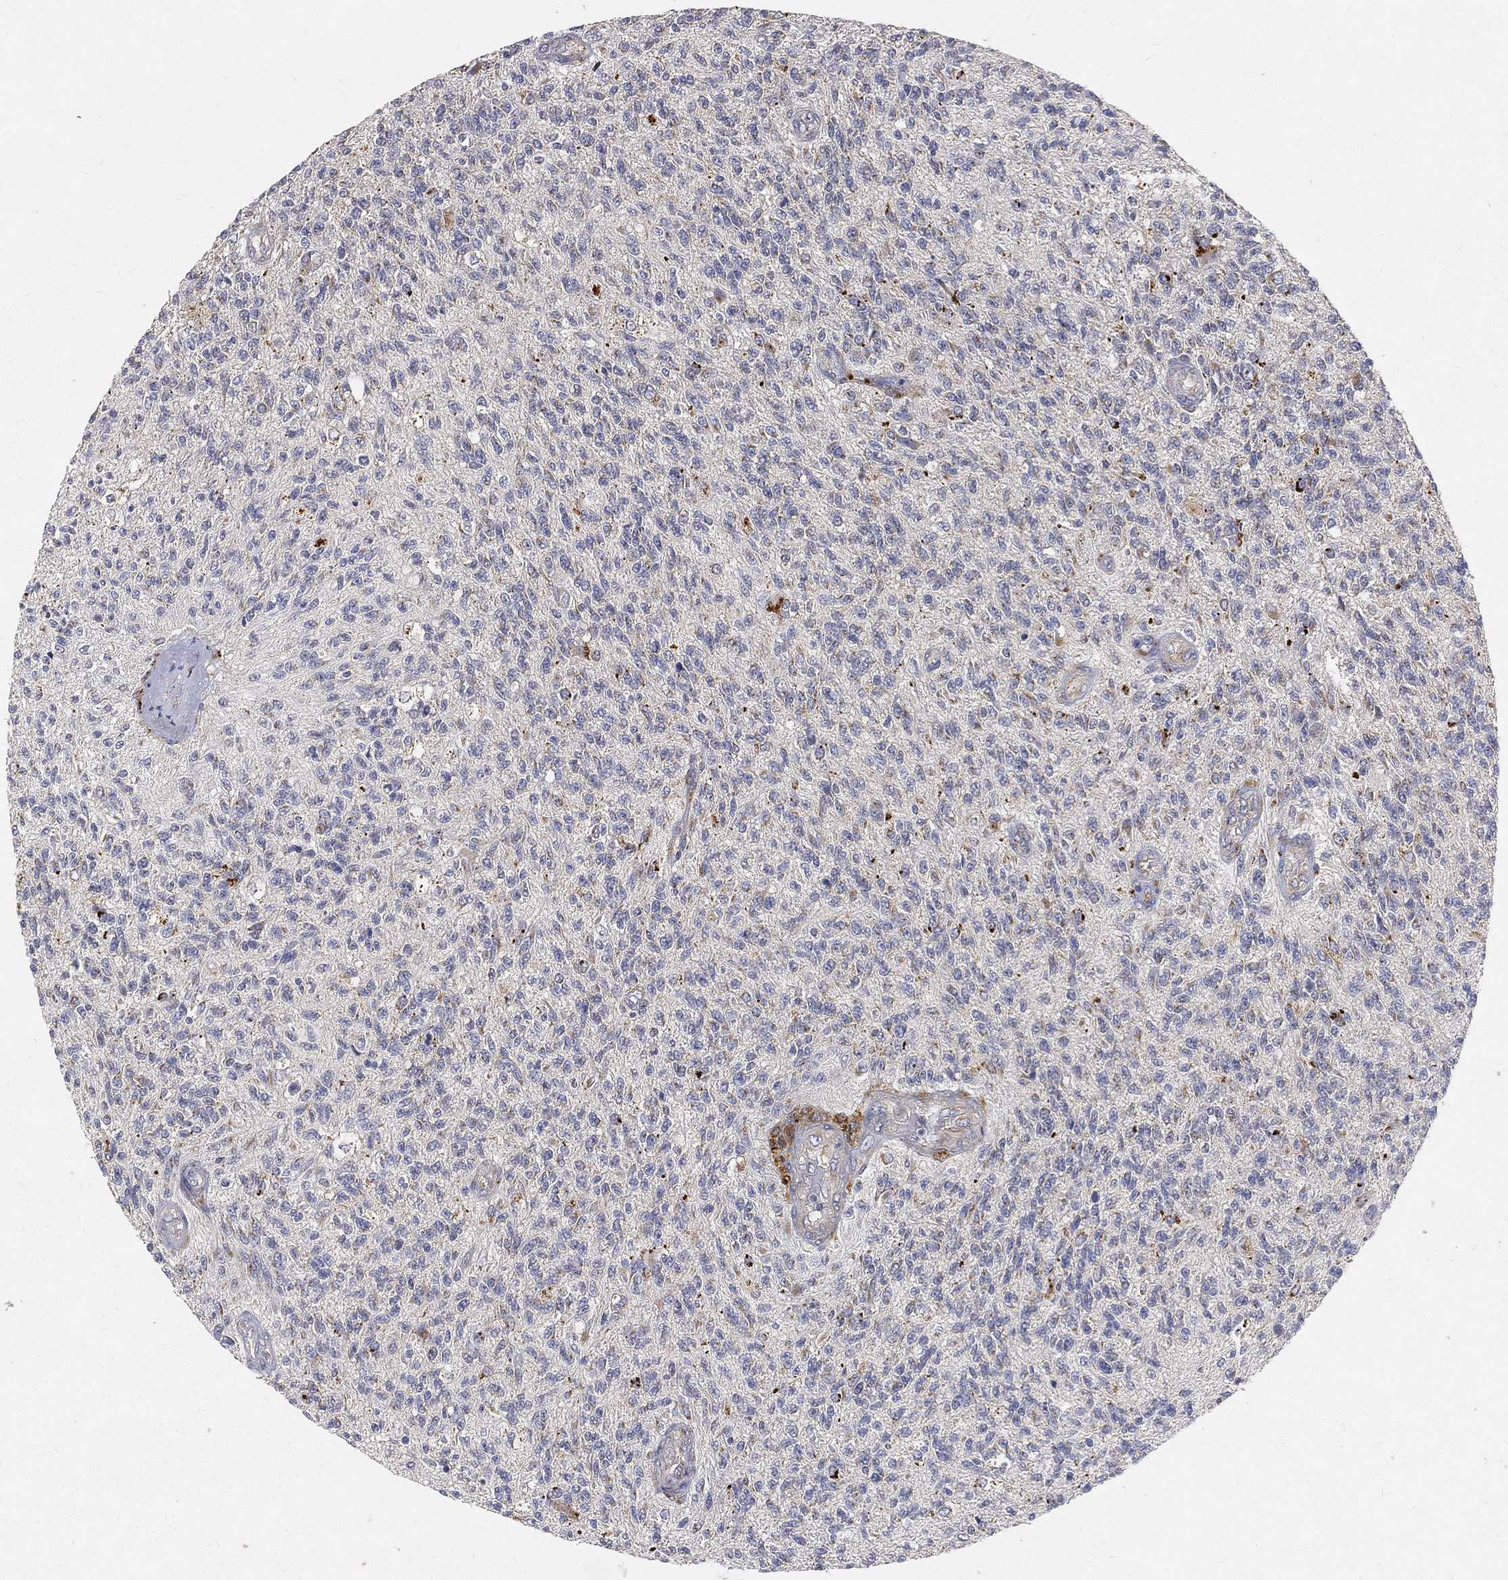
{"staining": {"intensity": "strong", "quantity": "<25%", "location": "cytoplasmic/membranous"}, "tissue": "glioma", "cell_type": "Tumor cells", "image_type": "cancer", "snomed": [{"axis": "morphology", "description": "Glioma, malignant, High grade"}, {"axis": "topography", "description": "Brain"}], "caption": "Protein positivity by immunohistochemistry (IHC) shows strong cytoplasmic/membranous staining in approximately <25% of tumor cells in high-grade glioma (malignant). (brown staining indicates protein expression, while blue staining denotes nuclei).", "gene": "CTSL", "patient": {"sex": "male", "age": 56}}